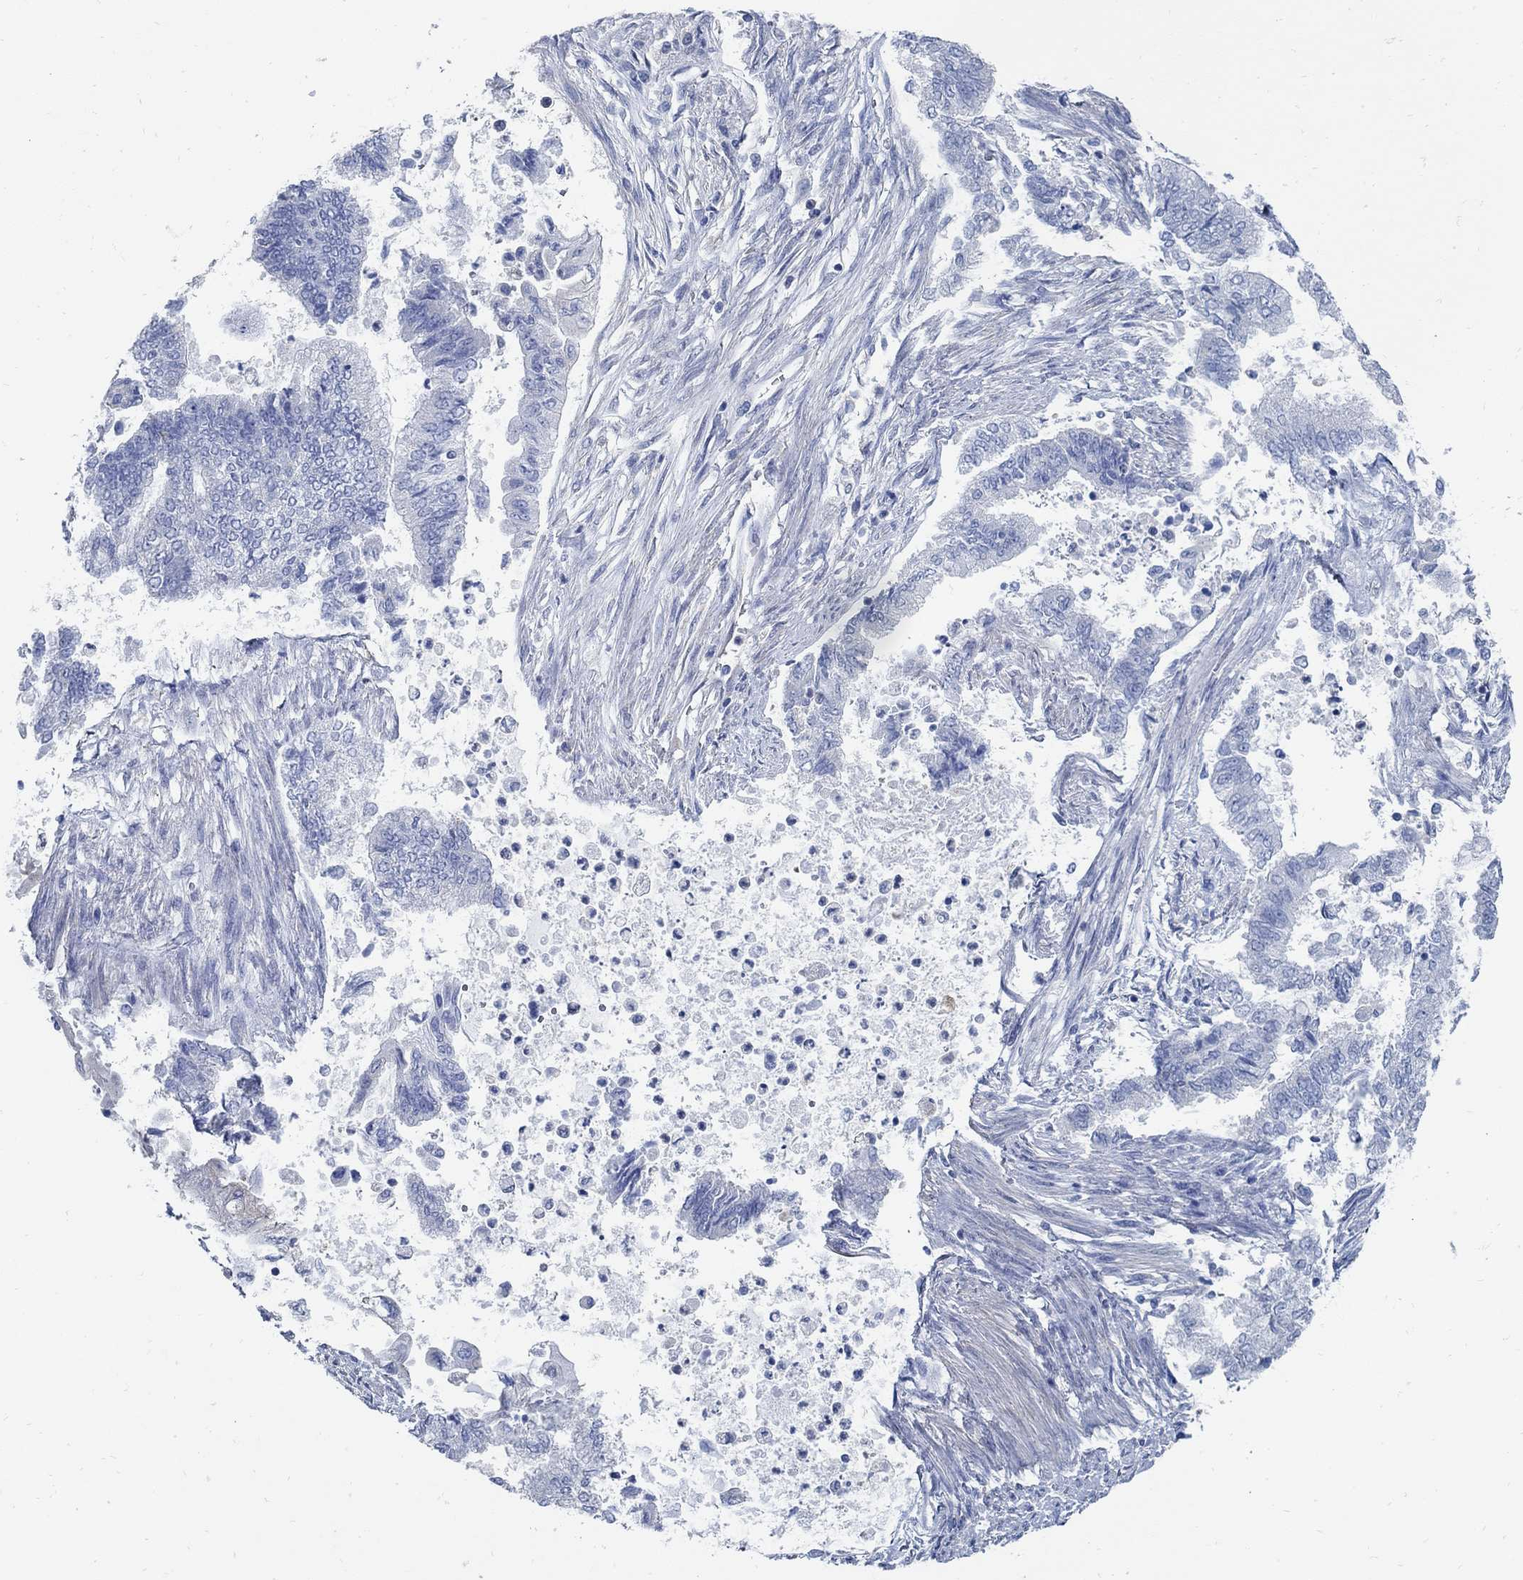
{"staining": {"intensity": "negative", "quantity": "none", "location": "none"}, "tissue": "endometrial cancer", "cell_type": "Tumor cells", "image_type": "cancer", "snomed": [{"axis": "morphology", "description": "Adenocarcinoma, NOS"}, {"axis": "topography", "description": "Endometrium"}], "caption": "An immunohistochemistry image of endometrial cancer (adenocarcinoma) is shown. There is no staining in tumor cells of endometrial cancer (adenocarcinoma).", "gene": "PCDH11X", "patient": {"sex": "female", "age": 65}}